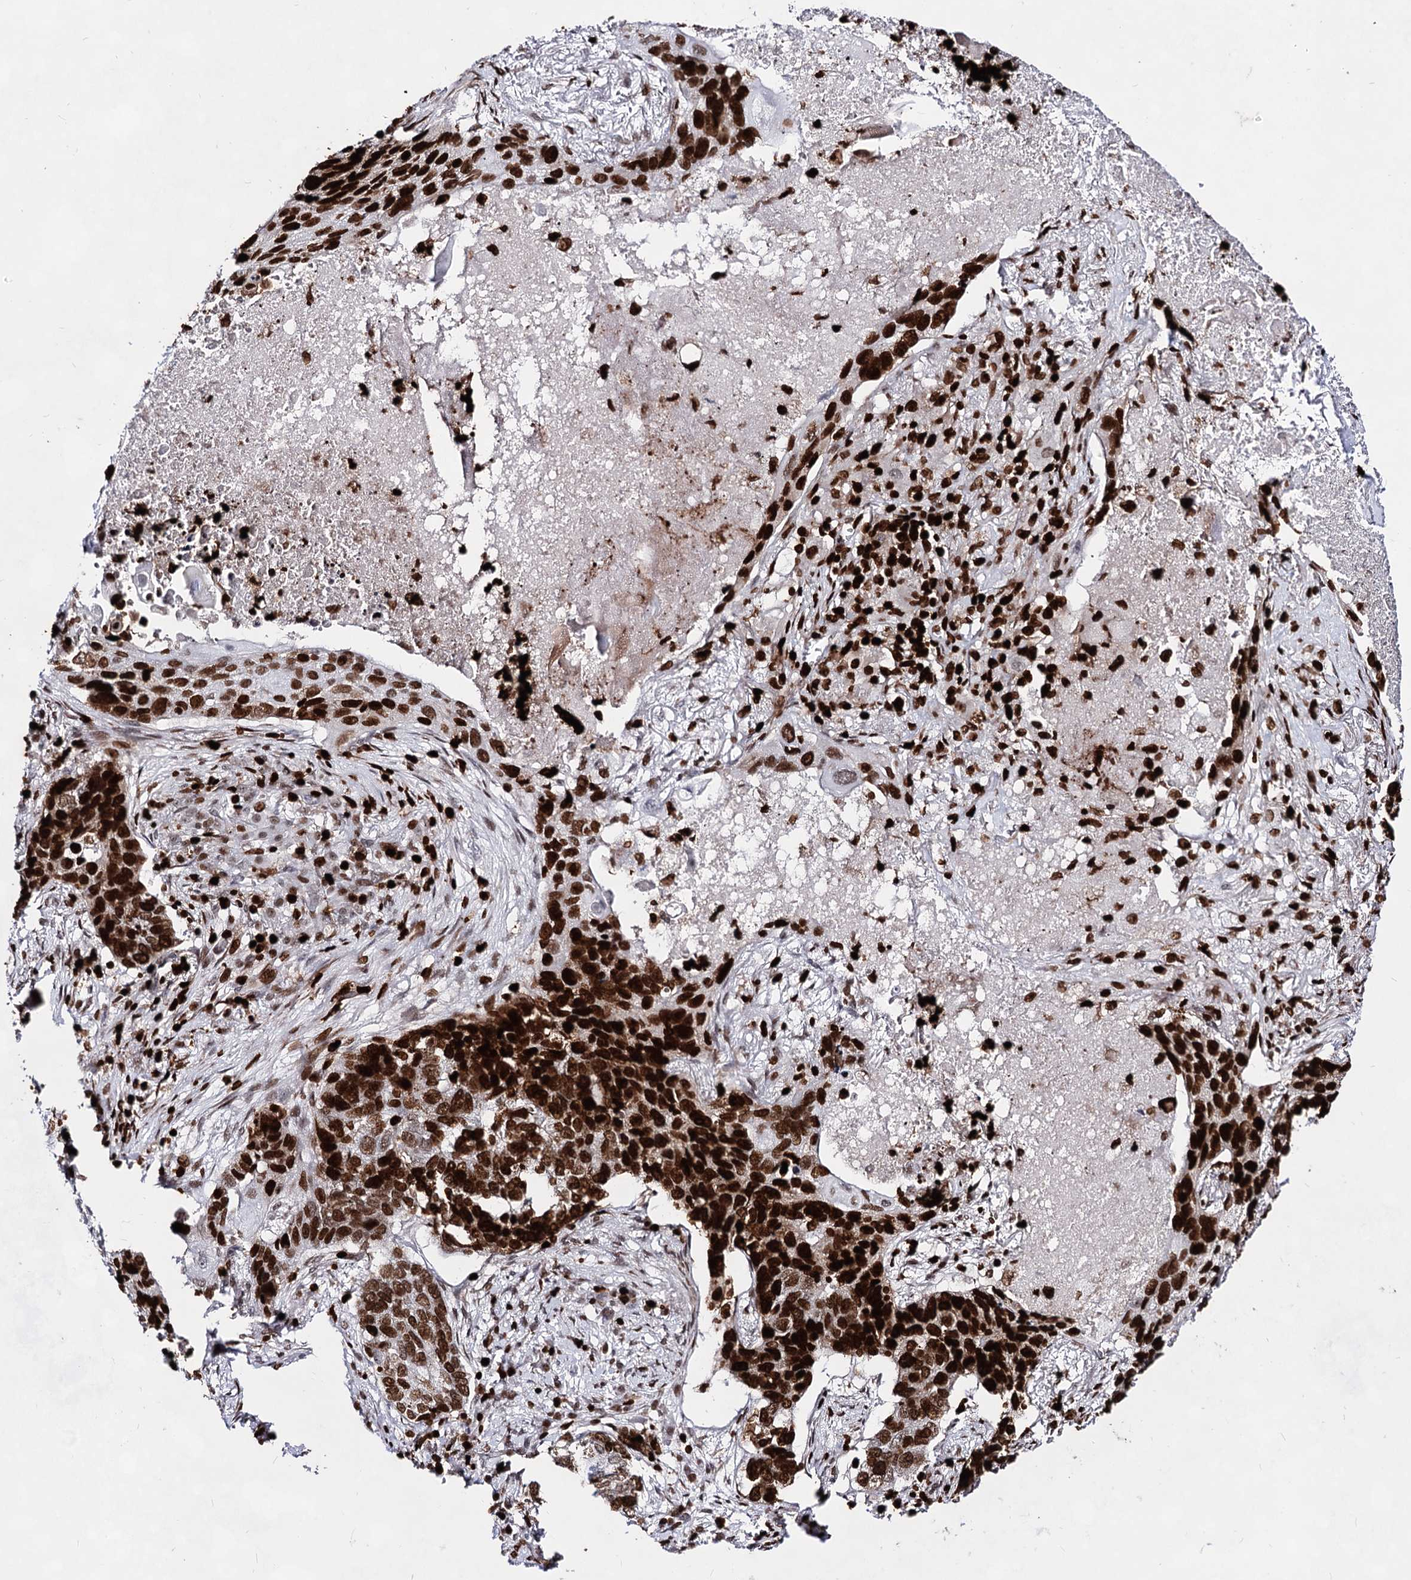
{"staining": {"intensity": "strong", "quantity": ">75%", "location": "nuclear"}, "tissue": "lung cancer", "cell_type": "Tumor cells", "image_type": "cancer", "snomed": [{"axis": "morphology", "description": "Squamous cell carcinoma, NOS"}, {"axis": "topography", "description": "Lung"}], "caption": "Lung cancer stained for a protein (brown) shows strong nuclear positive expression in approximately >75% of tumor cells.", "gene": "HMGB2", "patient": {"sex": "female", "age": 63}}